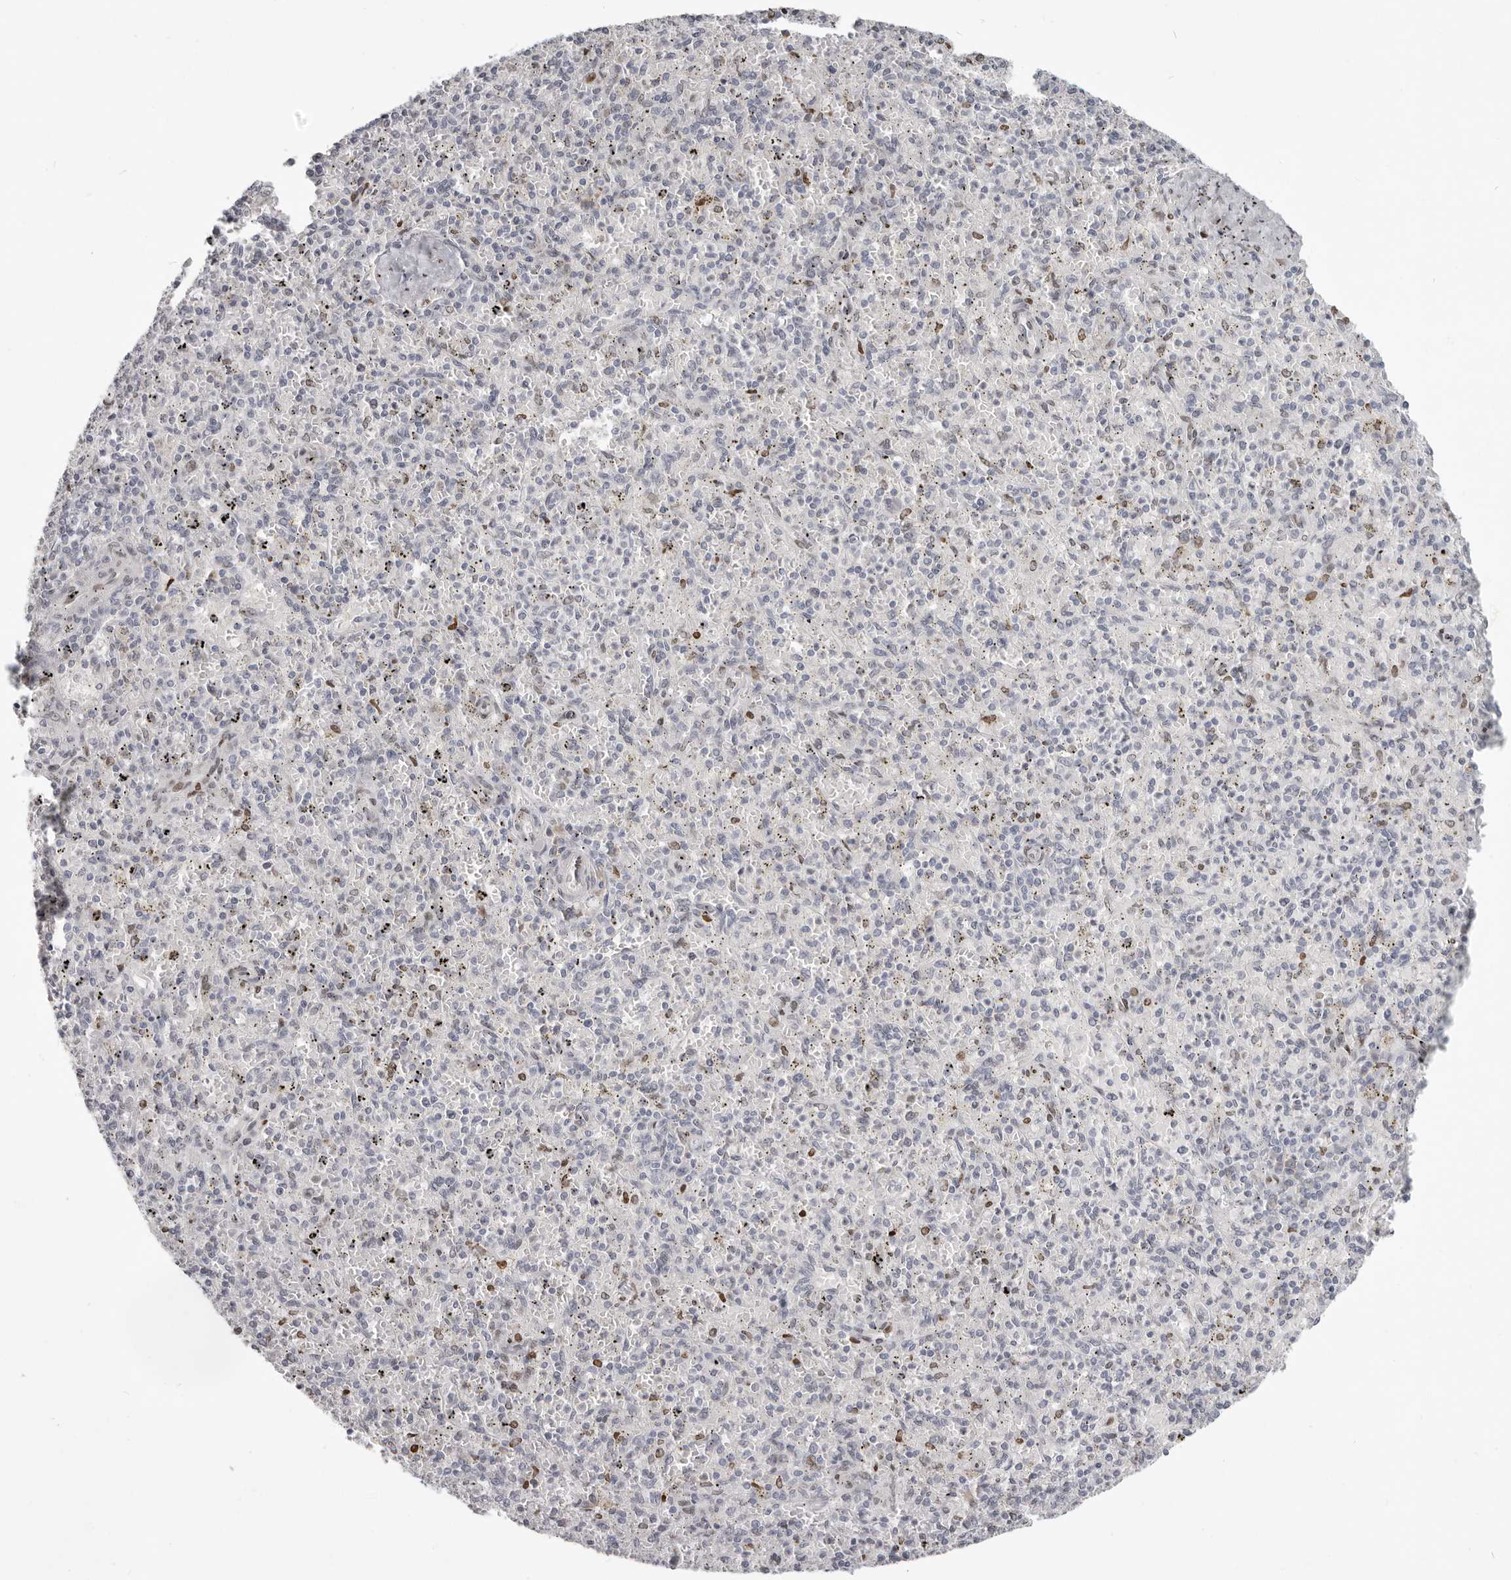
{"staining": {"intensity": "negative", "quantity": "none", "location": "none"}, "tissue": "spleen", "cell_type": "Cells in red pulp", "image_type": "normal", "snomed": [{"axis": "morphology", "description": "Normal tissue, NOS"}, {"axis": "topography", "description": "Spleen"}], "caption": "Spleen was stained to show a protein in brown. There is no significant staining in cells in red pulp. Brightfield microscopy of immunohistochemistry stained with DAB (brown) and hematoxylin (blue), captured at high magnification.", "gene": "SRP19", "patient": {"sex": "male", "age": 72}}